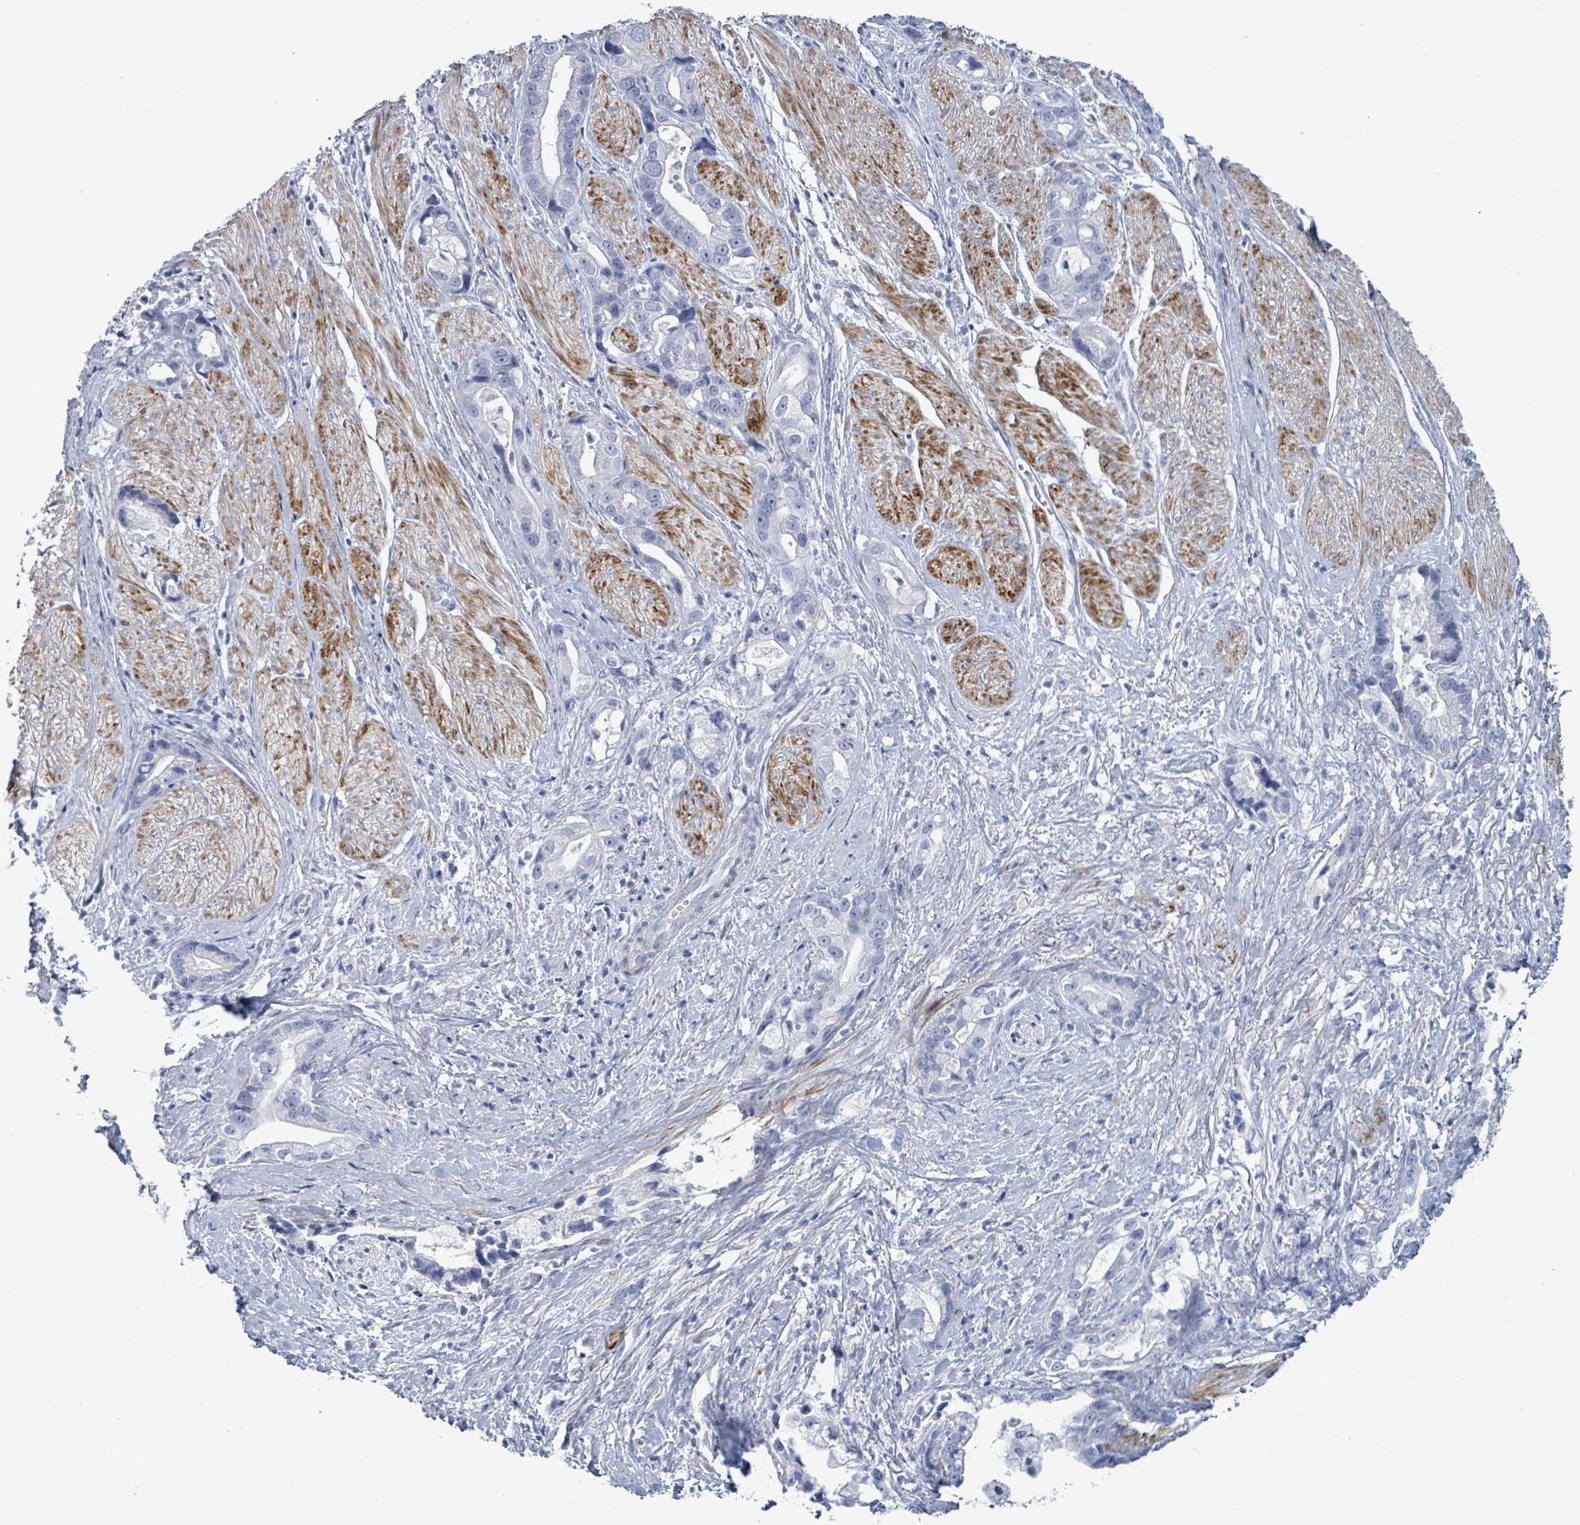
{"staining": {"intensity": "negative", "quantity": "none", "location": "none"}, "tissue": "stomach cancer", "cell_type": "Tumor cells", "image_type": "cancer", "snomed": [{"axis": "morphology", "description": "Adenocarcinoma, NOS"}, {"axis": "topography", "description": "Stomach"}], "caption": "Immunohistochemistry (IHC) histopathology image of human stomach adenocarcinoma stained for a protein (brown), which demonstrates no staining in tumor cells. (DAB (3,3'-diaminobenzidine) IHC visualized using brightfield microscopy, high magnification).", "gene": "ZNF771", "patient": {"sex": "male", "age": 55}}